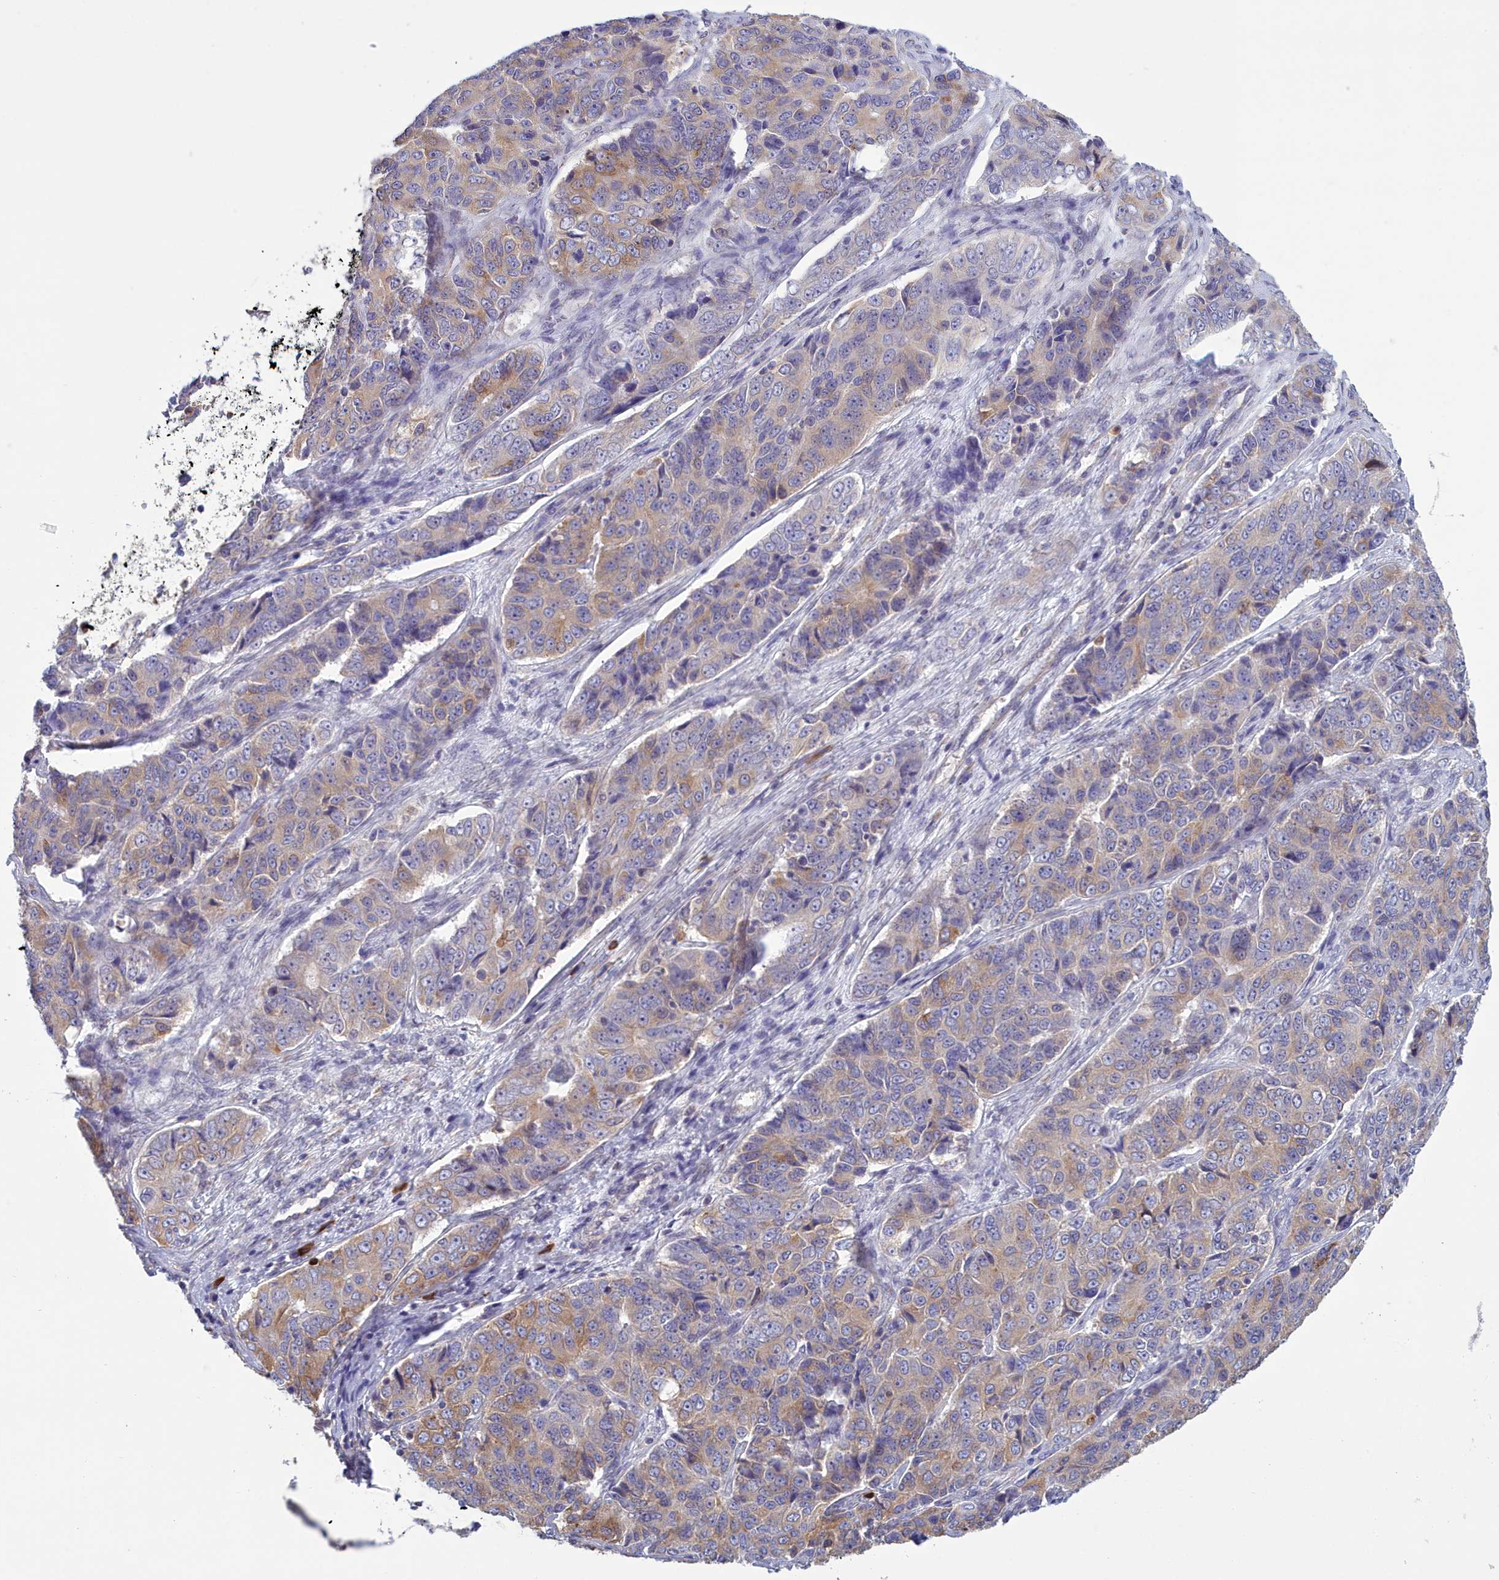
{"staining": {"intensity": "weak", "quantity": ">75%", "location": "cytoplasmic/membranous"}, "tissue": "ovarian cancer", "cell_type": "Tumor cells", "image_type": "cancer", "snomed": [{"axis": "morphology", "description": "Carcinoma, endometroid"}, {"axis": "topography", "description": "Ovary"}], "caption": "Endometroid carcinoma (ovarian) stained for a protein (brown) displays weak cytoplasmic/membranous positive positivity in about >75% of tumor cells.", "gene": "HM13", "patient": {"sex": "female", "age": 51}}